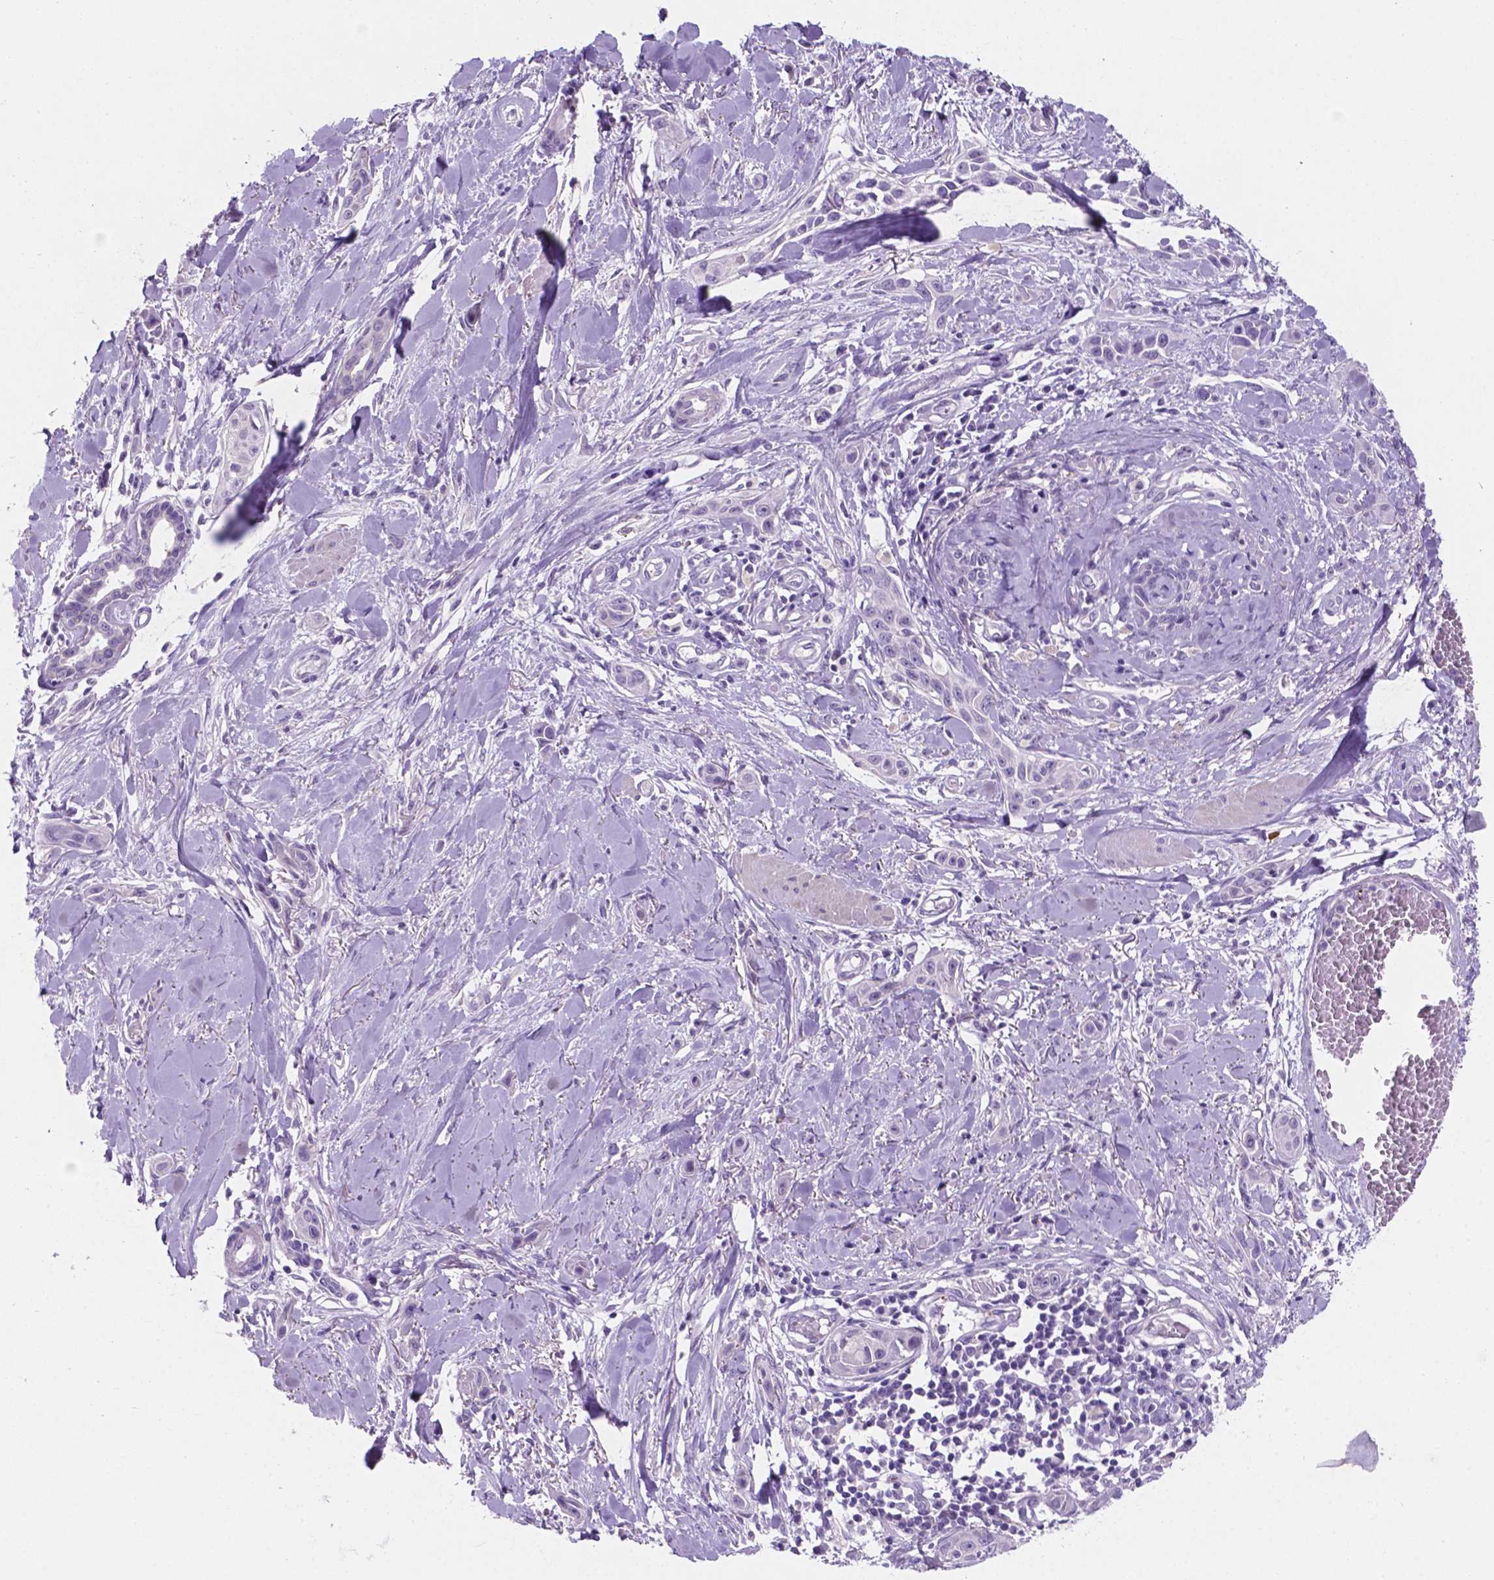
{"staining": {"intensity": "negative", "quantity": "none", "location": "none"}, "tissue": "skin cancer", "cell_type": "Tumor cells", "image_type": "cancer", "snomed": [{"axis": "morphology", "description": "Squamous cell carcinoma, NOS"}, {"axis": "topography", "description": "Skin"}], "caption": "Protein analysis of skin cancer reveals no significant positivity in tumor cells.", "gene": "EBLN2", "patient": {"sex": "female", "age": 69}}